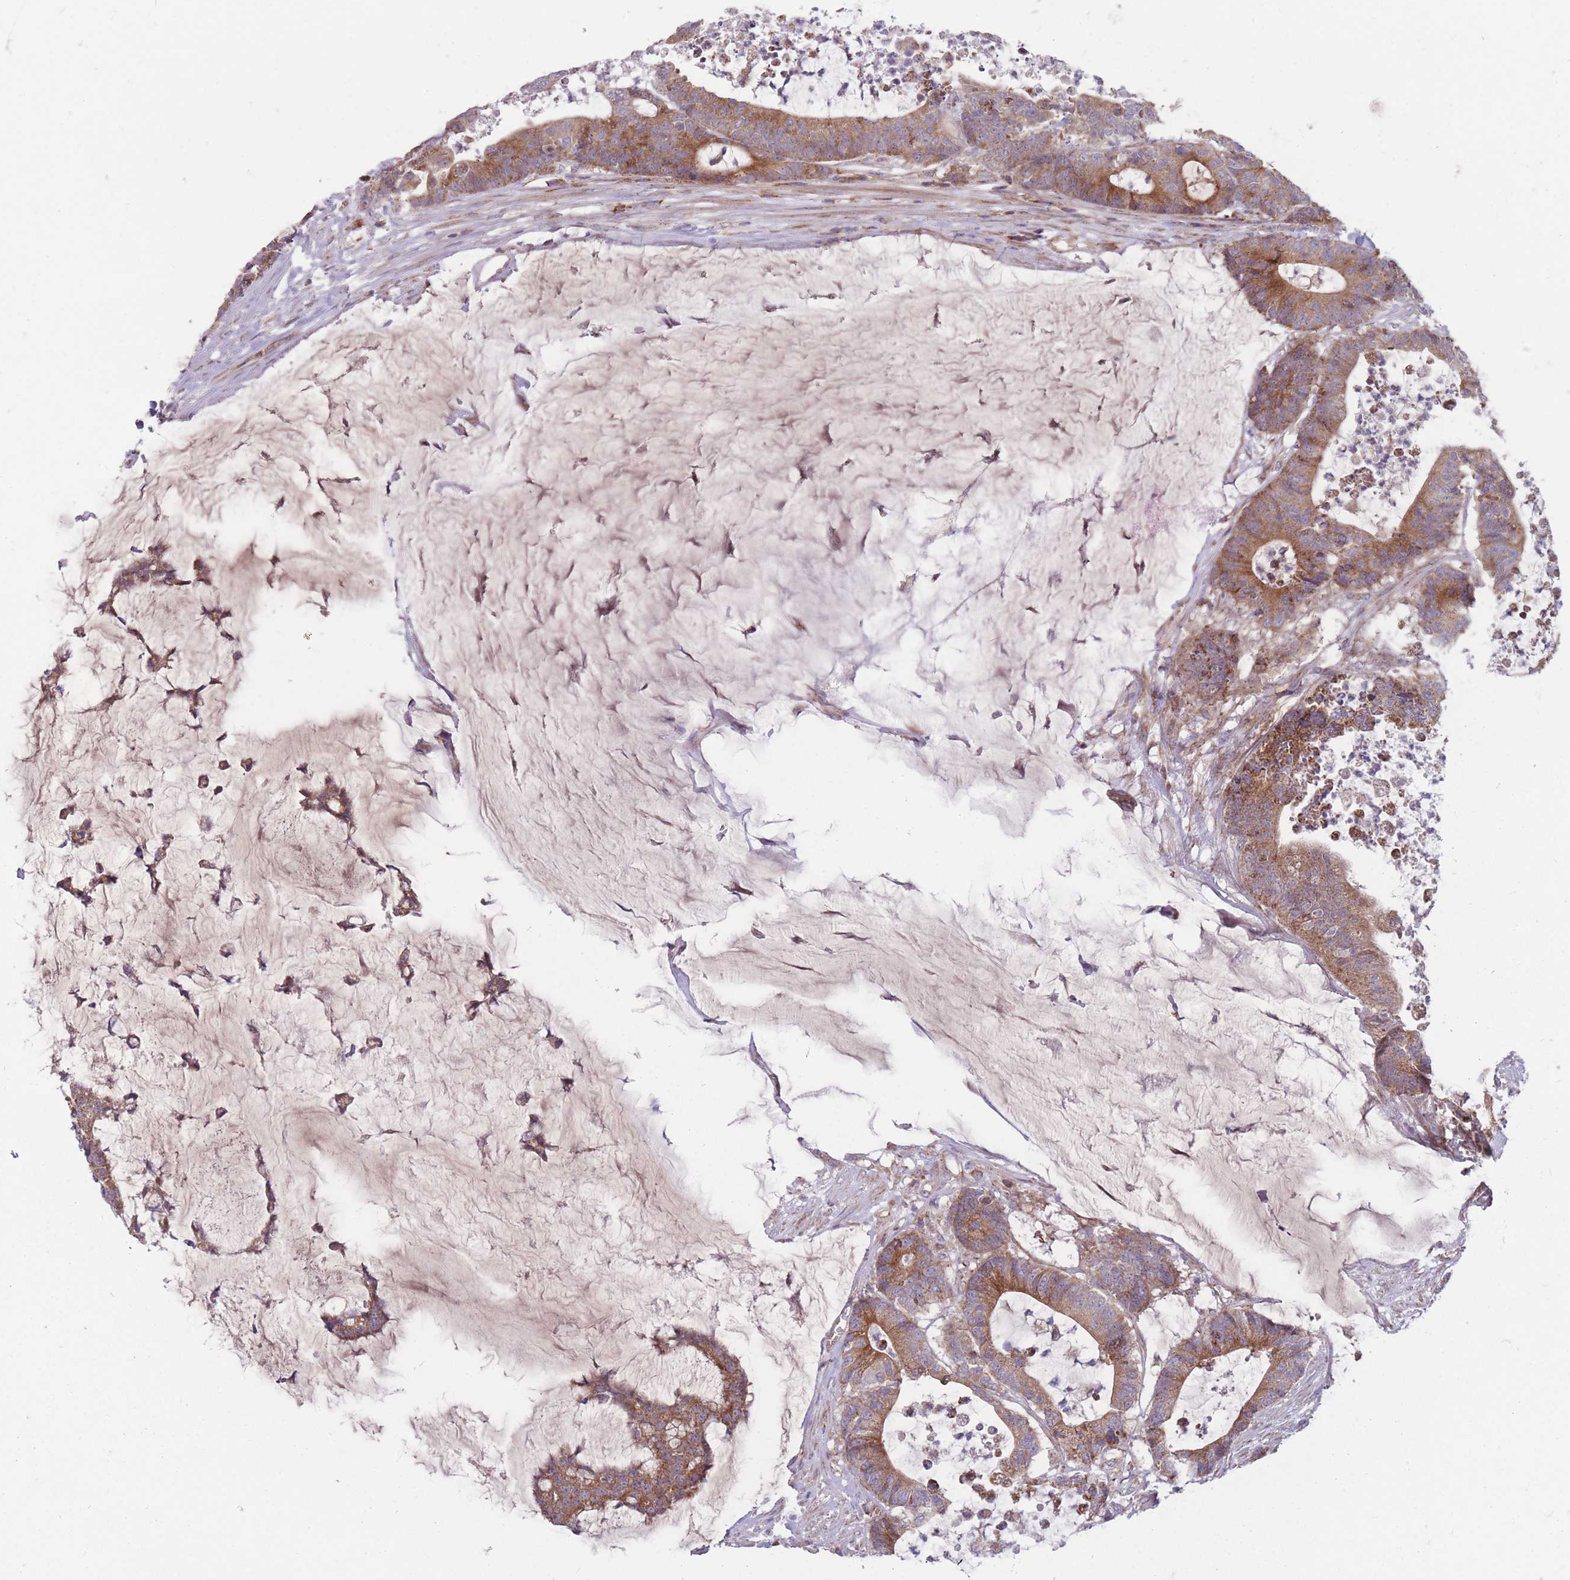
{"staining": {"intensity": "moderate", "quantity": ">75%", "location": "cytoplasmic/membranous"}, "tissue": "colorectal cancer", "cell_type": "Tumor cells", "image_type": "cancer", "snomed": [{"axis": "morphology", "description": "Adenocarcinoma, NOS"}, {"axis": "topography", "description": "Colon"}], "caption": "Adenocarcinoma (colorectal) stained for a protein exhibits moderate cytoplasmic/membranous positivity in tumor cells.", "gene": "ANKRD10", "patient": {"sex": "female", "age": 84}}